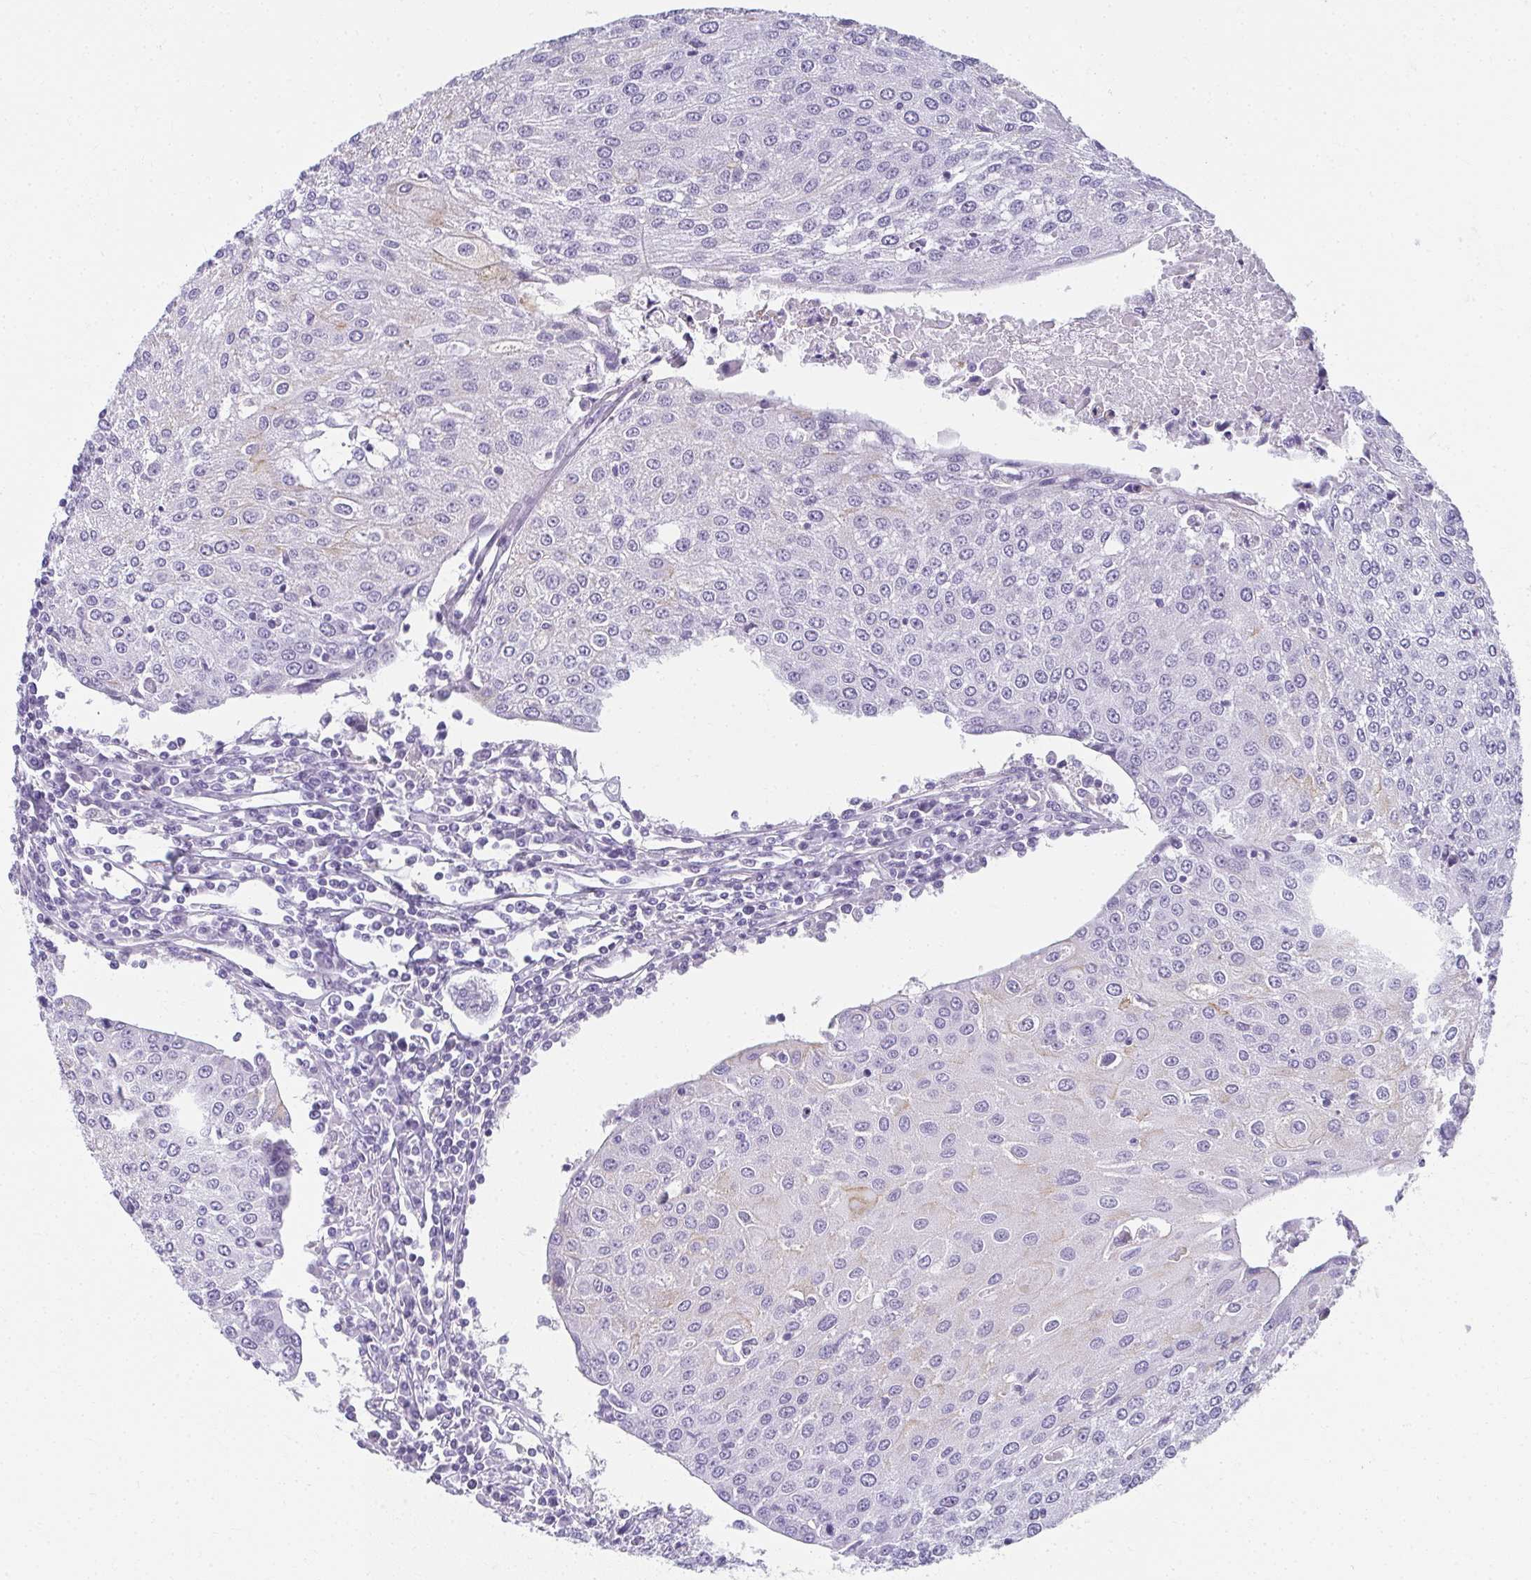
{"staining": {"intensity": "negative", "quantity": "none", "location": "none"}, "tissue": "urothelial cancer", "cell_type": "Tumor cells", "image_type": "cancer", "snomed": [{"axis": "morphology", "description": "Urothelial carcinoma, High grade"}, {"axis": "topography", "description": "Urinary bladder"}], "caption": "Tumor cells show no significant protein staining in urothelial cancer.", "gene": "MOBP", "patient": {"sex": "female", "age": 85}}